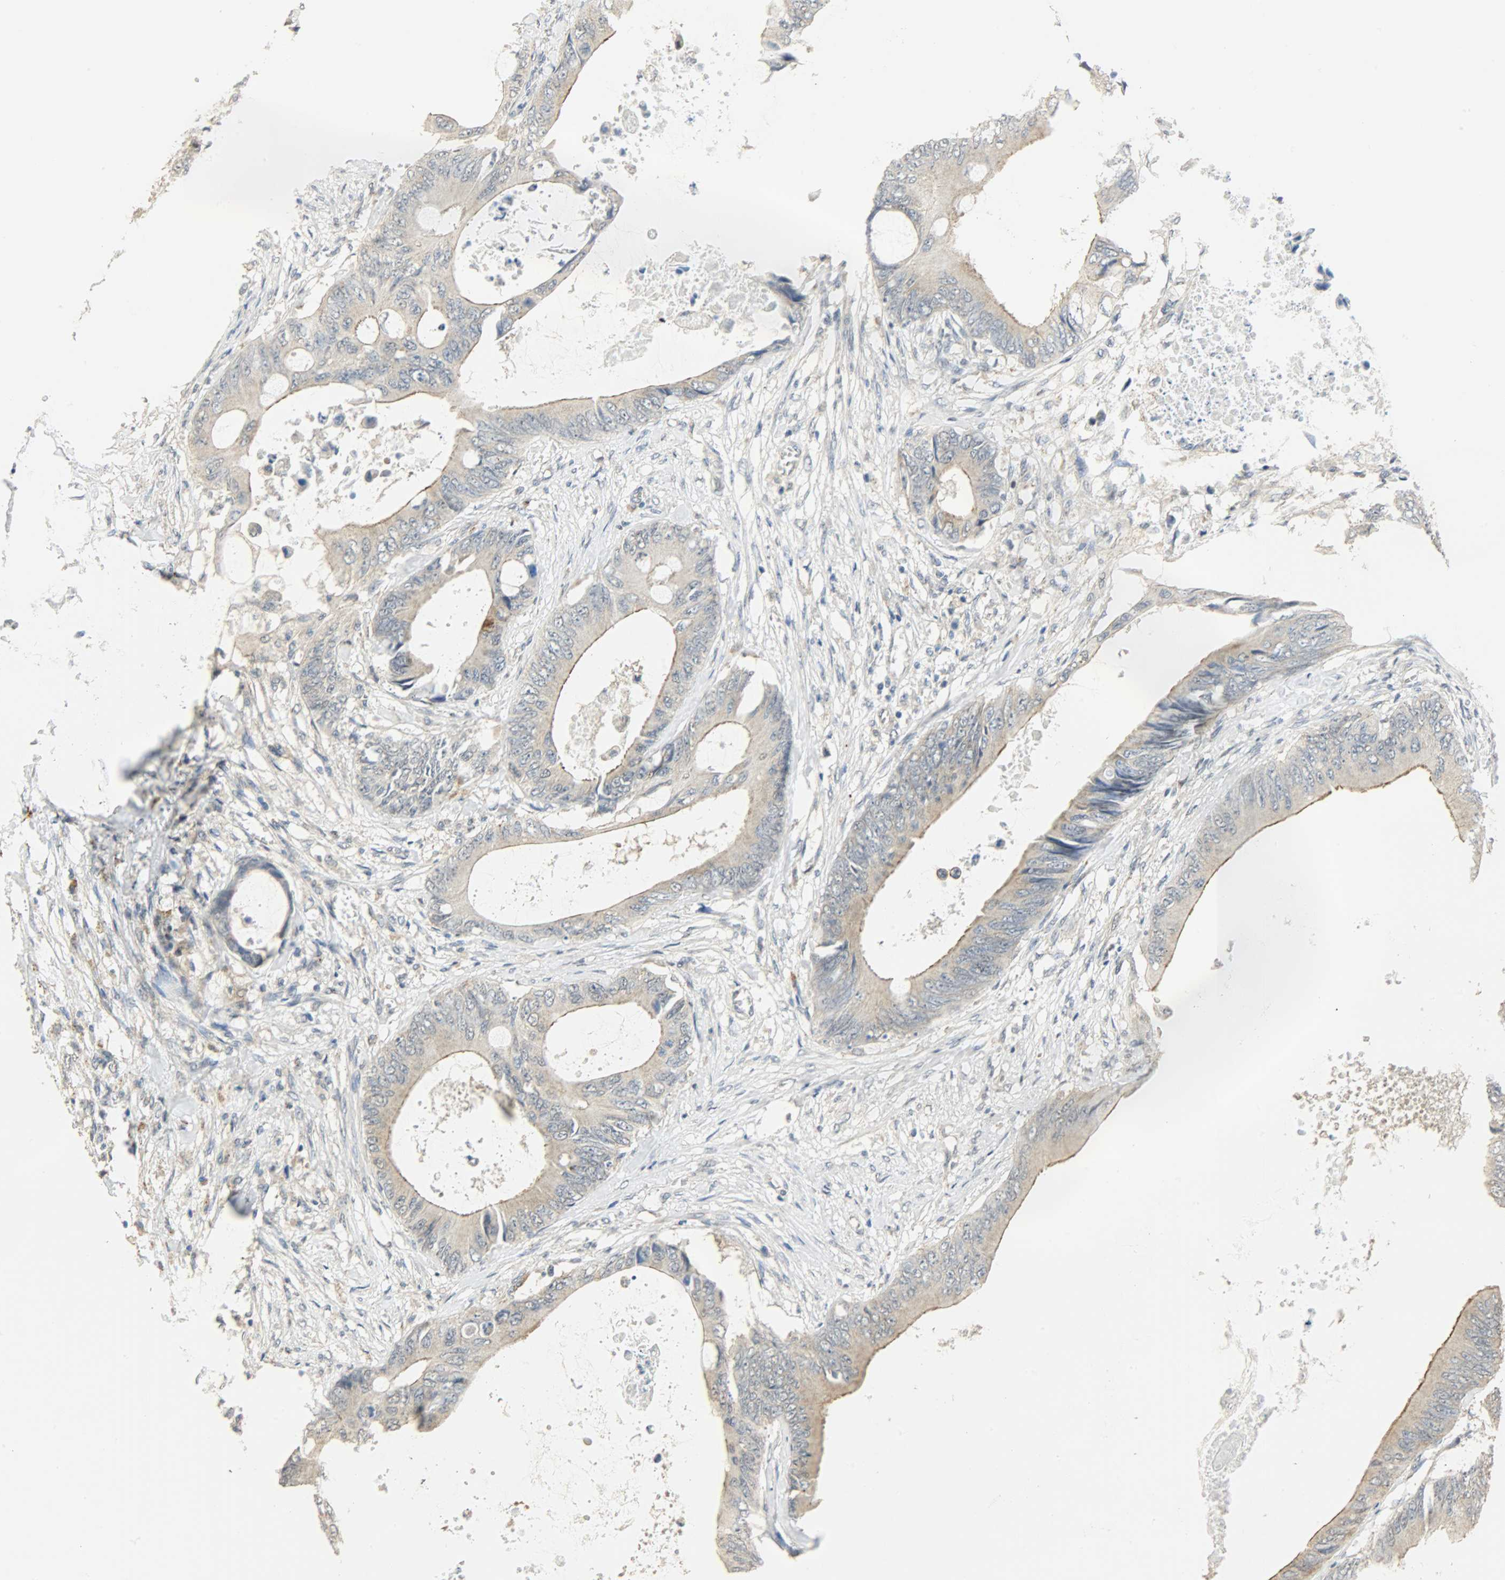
{"staining": {"intensity": "moderate", "quantity": ">75%", "location": "cytoplasmic/membranous"}, "tissue": "colorectal cancer", "cell_type": "Tumor cells", "image_type": "cancer", "snomed": [{"axis": "morphology", "description": "Normal tissue, NOS"}, {"axis": "morphology", "description": "Adenocarcinoma, NOS"}, {"axis": "topography", "description": "Rectum"}, {"axis": "topography", "description": "Peripheral nerve tissue"}], "caption": "Colorectal cancer tissue shows moderate cytoplasmic/membranous expression in approximately >75% of tumor cells, visualized by immunohistochemistry.", "gene": "GIT2", "patient": {"sex": "female", "age": 77}}